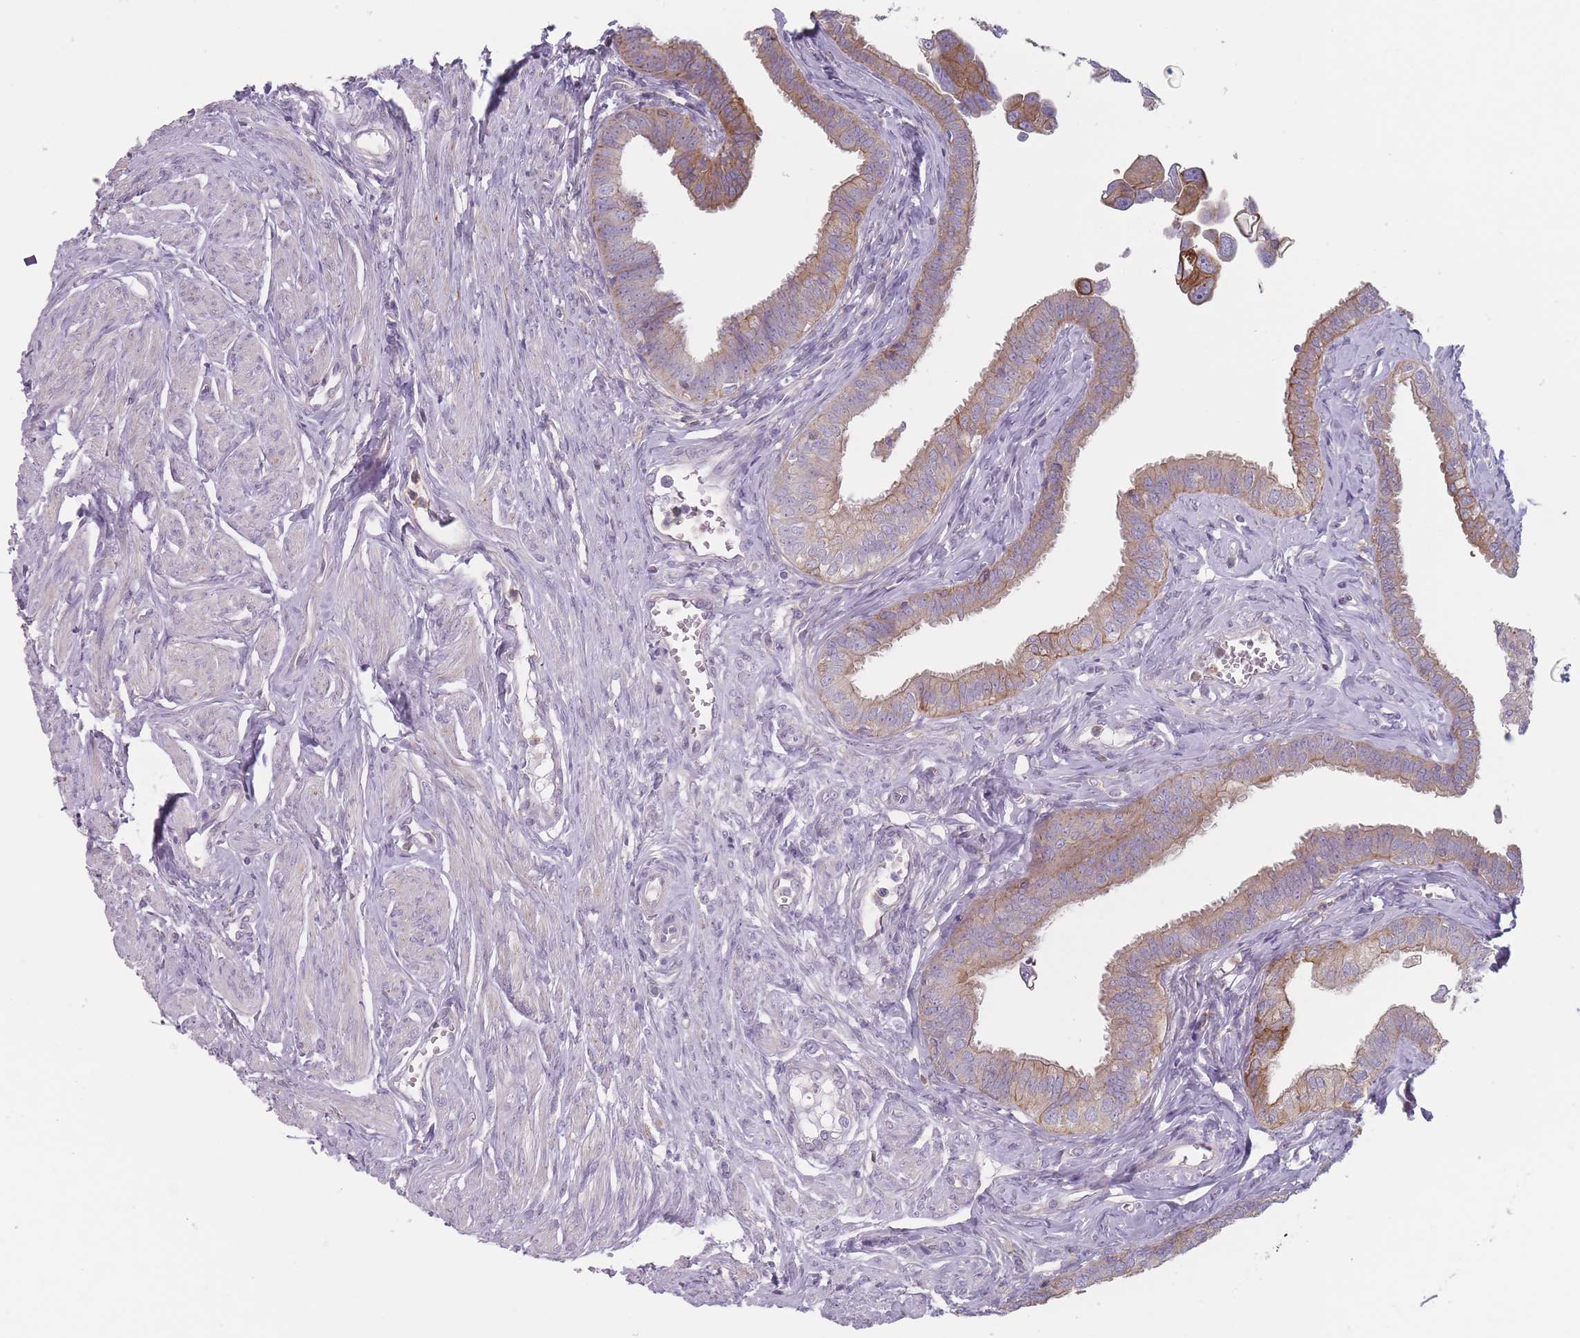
{"staining": {"intensity": "moderate", "quantity": ">75%", "location": "cytoplasmic/membranous"}, "tissue": "fallopian tube", "cell_type": "Glandular cells", "image_type": "normal", "snomed": [{"axis": "morphology", "description": "Normal tissue, NOS"}, {"axis": "morphology", "description": "Carcinoma, NOS"}, {"axis": "topography", "description": "Fallopian tube"}, {"axis": "topography", "description": "Ovary"}], "caption": "Normal fallopian tube displays moderate cytoplasmic/membranous expression in approximately >75% of glandular cells, visualized by immunohistochemistry. Using DAB (3,3'-diaminobenzidine) (brown) and hematoxylin (blue) stains, captured at high magnification using brightfield microscopy.", "gene": "HSBP1L1", "patient": {"sex": "female", "age": 59}}